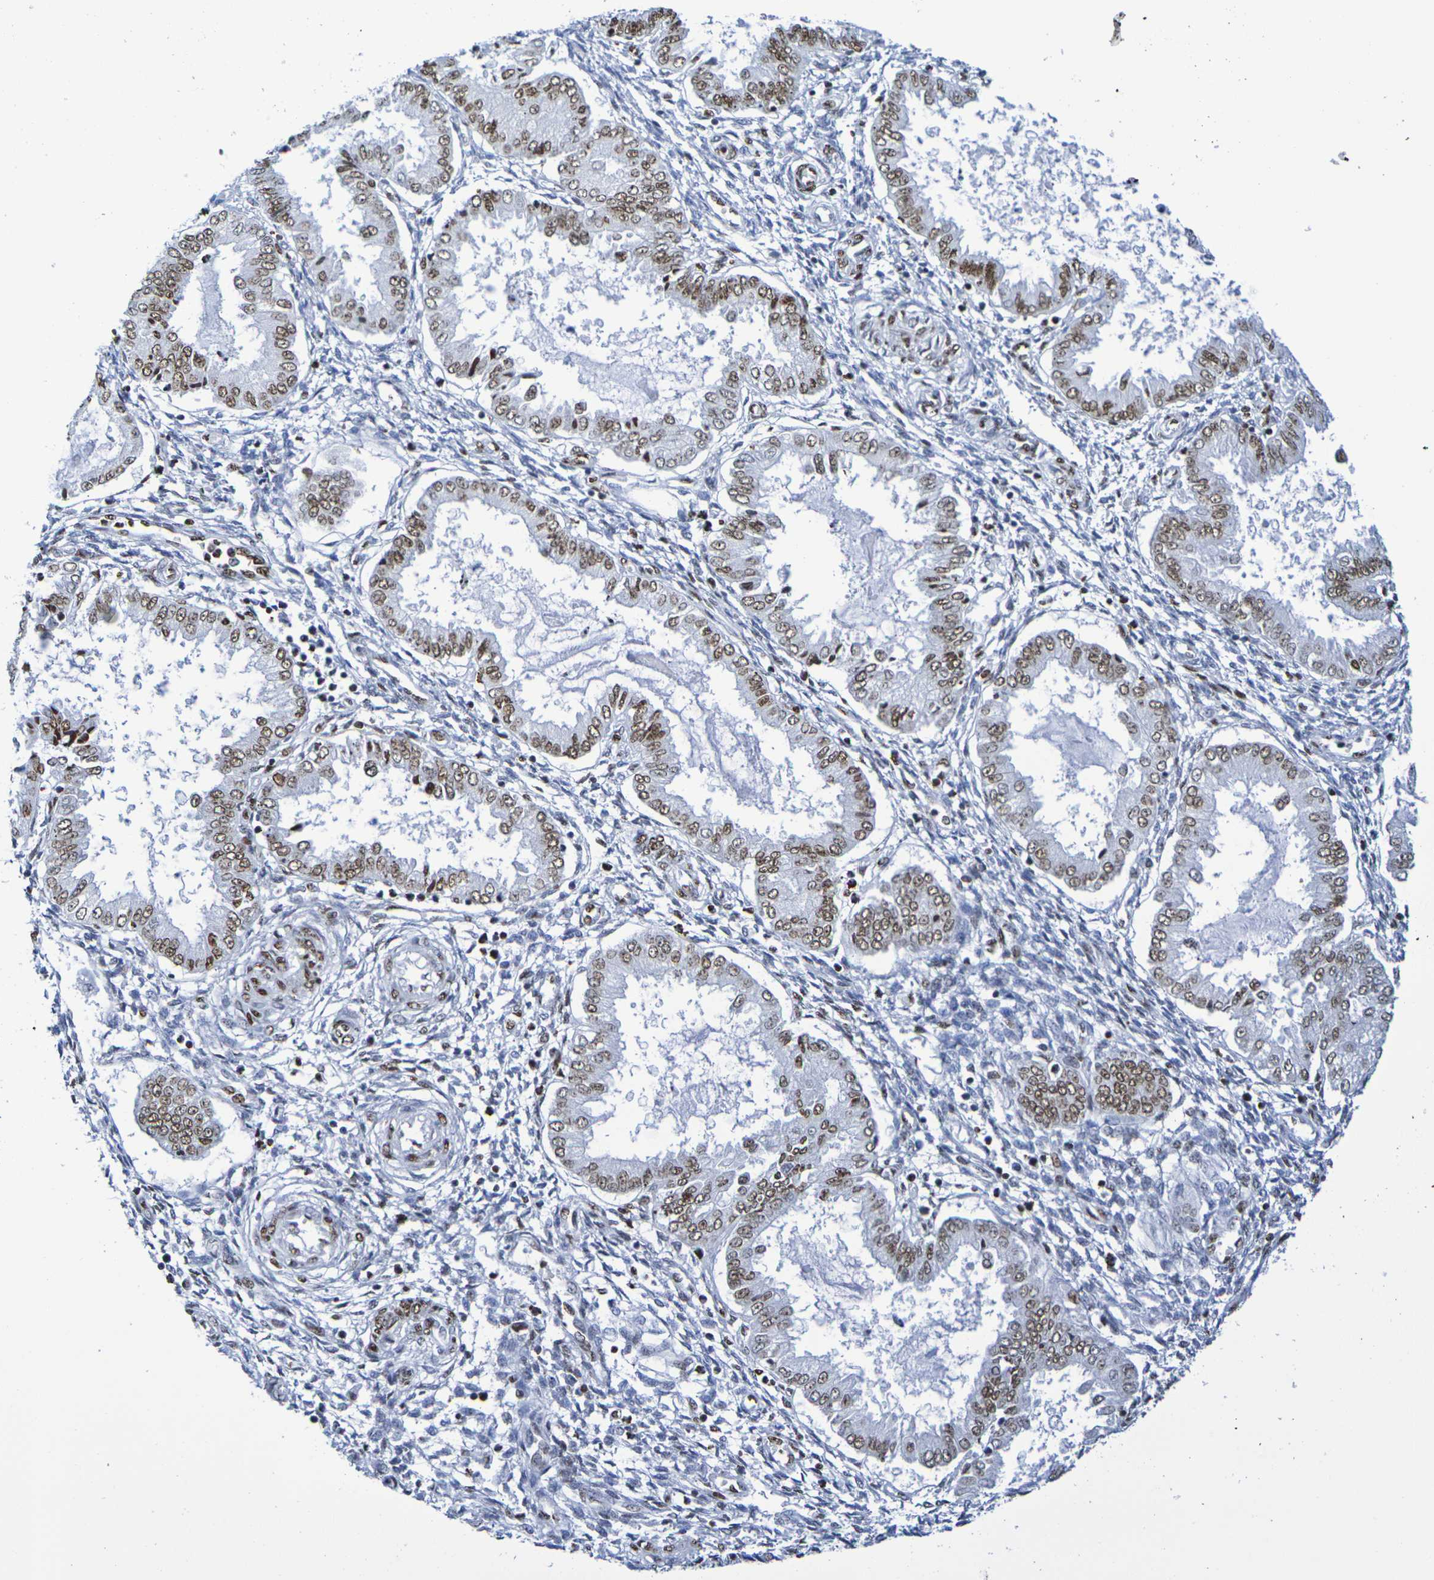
{"staining": {"intensity": "strong", "quantity": "<25%", "location": "nuclear"}, "tissue": "endometrium", "cell_type": "Cells in endometrial stroma", "image_type": "normal", "snomed": [{"axis": "morphology", "description": "Normal tissue, NOS"}, {"axis": "topography", "description": "Endometrium"}], "caption": "Cells in endometrial stroma demonstrate strong nuclear positivity in approximately <25% of cells in unremarkable endometrium.", "gene": "H1", "patient": {"sex": "female", "age": 33}}